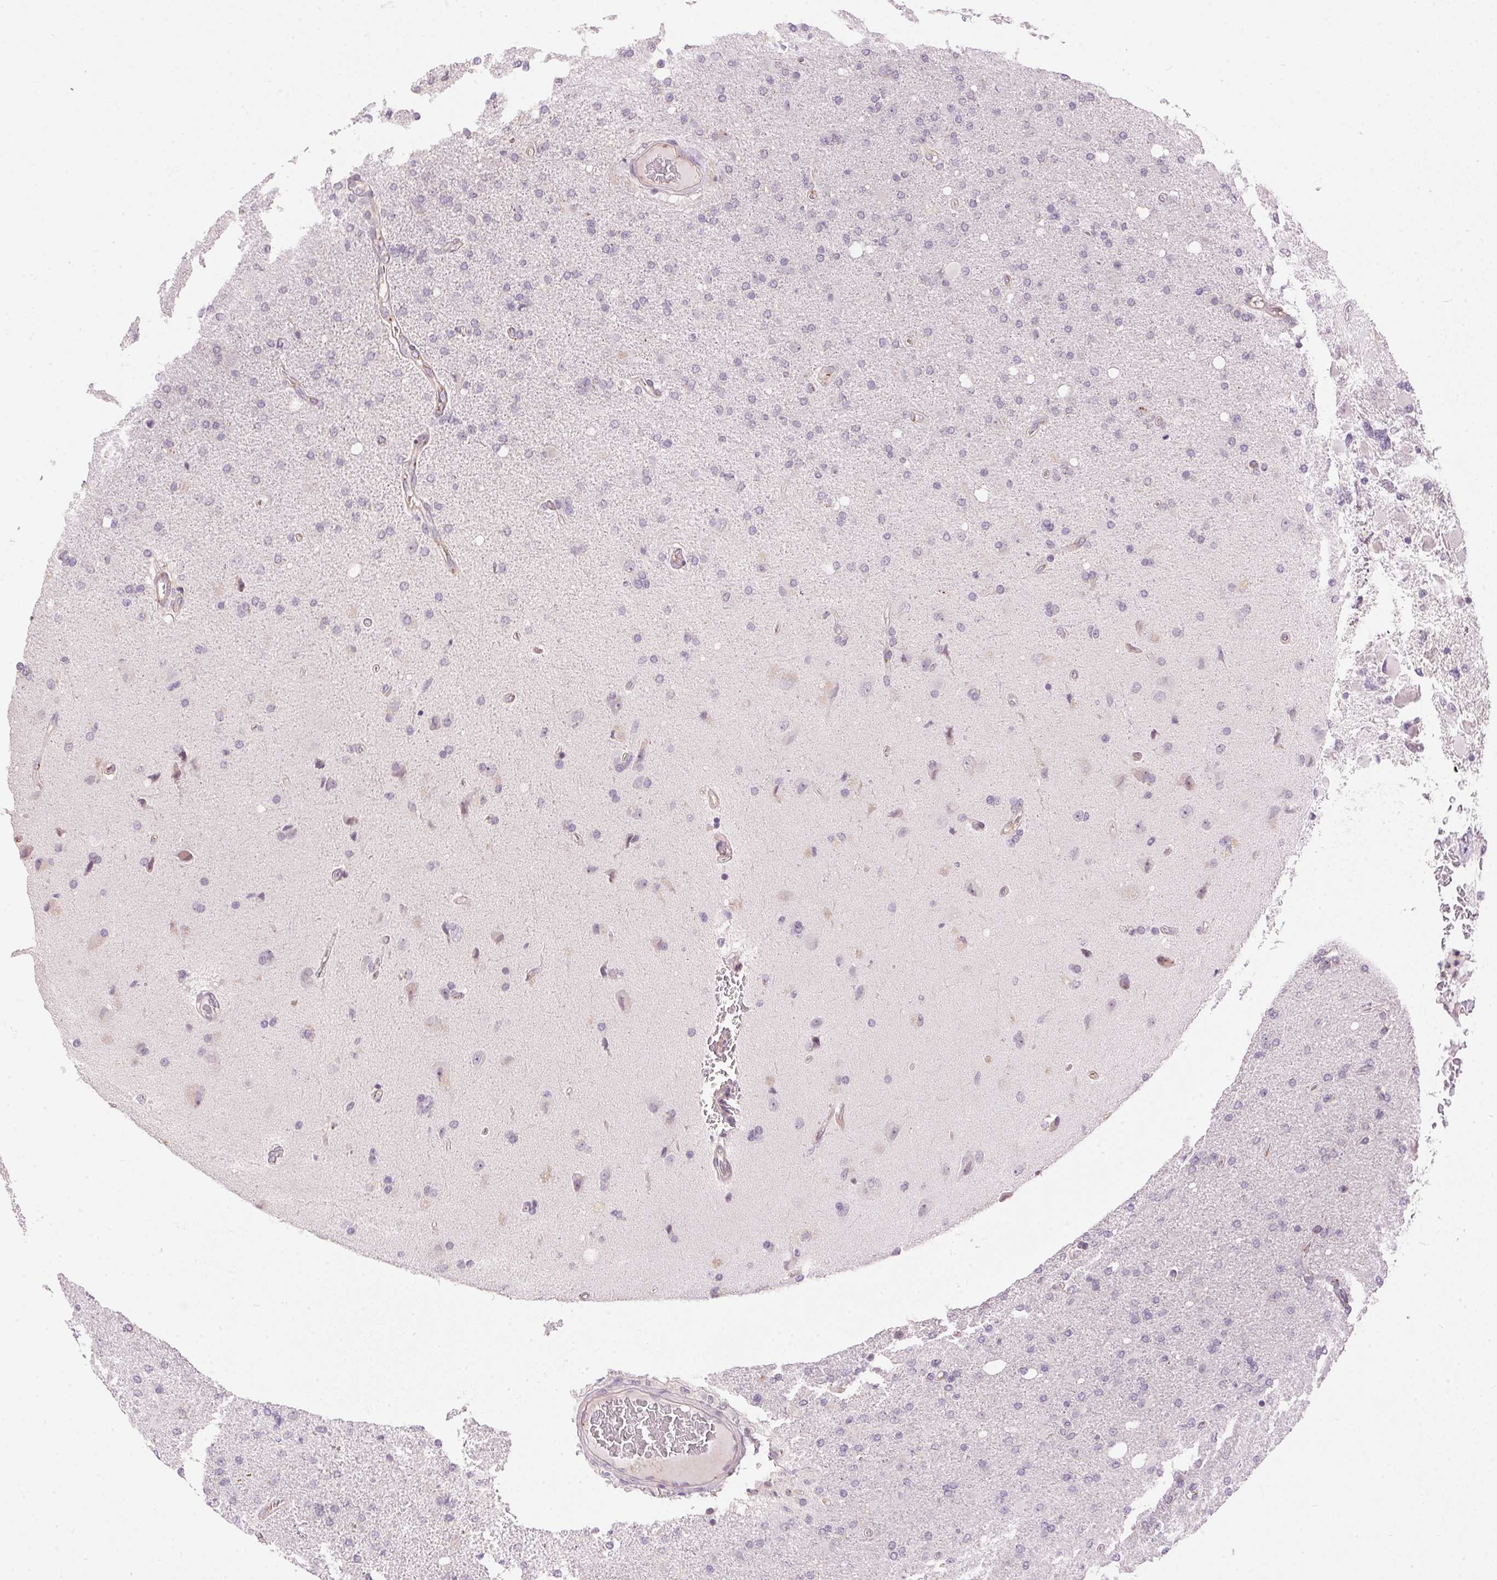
{"staining": {"intensity": "negative", "quantity": "none", "location": "none"}, "tissue": "glioma", "cell_type": "Tumor cells", "image_type": "cancer", "snomed": [{"axis": "morphology", "description": "Glioma, malignant, High grade"}, {"axis": "topography", "description": "Cerebral cortex"}], "caption": "Immunohistochemical staining of glioma demonstrates no significant expression in tumor cells. Brightfield microscopy of immunohistochemistry stained with DAB (brown) and hematoxylin (blue), captured at high magnification.", "gene": "GOLPH3", "patient": {"sex": "male", "age": 70}}